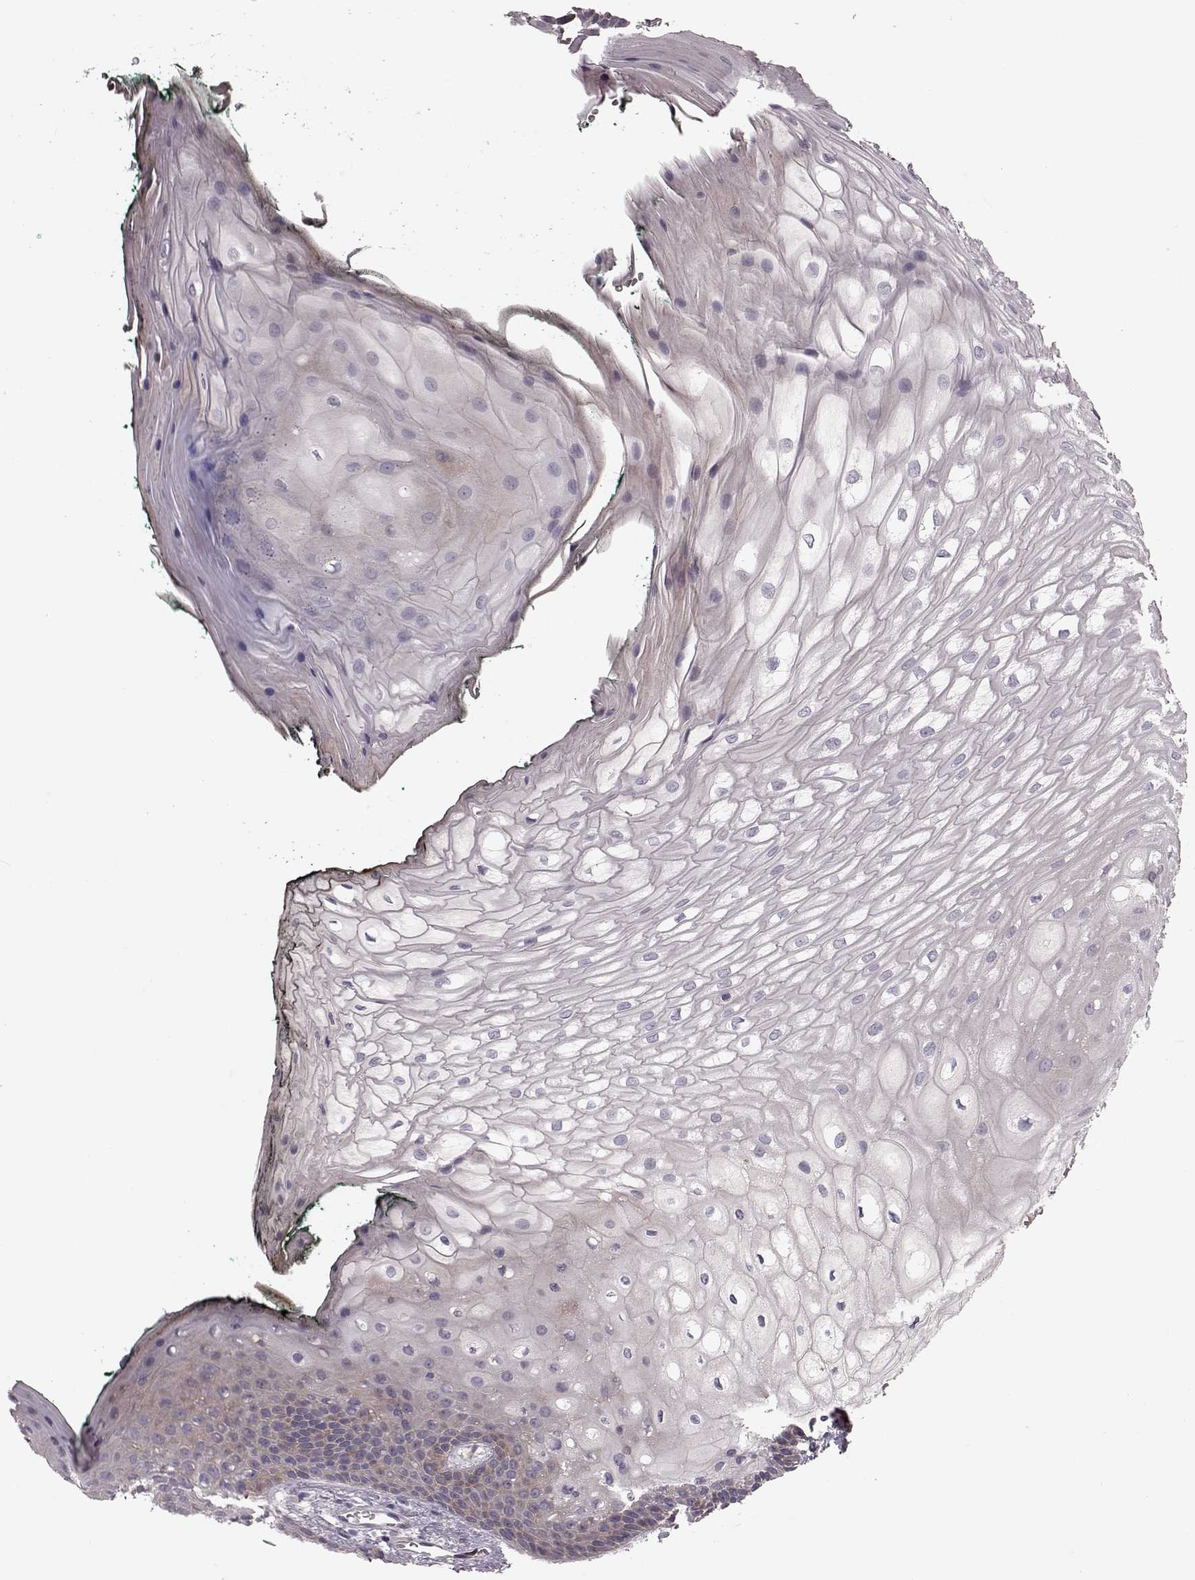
{"staining": {"intensity": "negative", "quantity": "none", "location": "none"}, "tissue": "oral mucosa", "cell_type": "Squamous epithelial cells", "image_type": "normal", "snomed": [{"axis": "morphology", "description": "Normal tissue, NOS"}, {"axis": "topography", "description": "Oral tissue"}, {"axis": "topography", "description": "Head-Neck"}], "caption": "This is a image of immunohistochemistry (IHC) staining of benign oral mucosa, which shows no staining in squamous epithelial cells. (Brightfield microscopy of DAB (3,3'-diaminobenzidine) immunohistochemistry at high magnification).", "gene": "SLC22A18", "patient": {"sex": "female", "age": 68}}